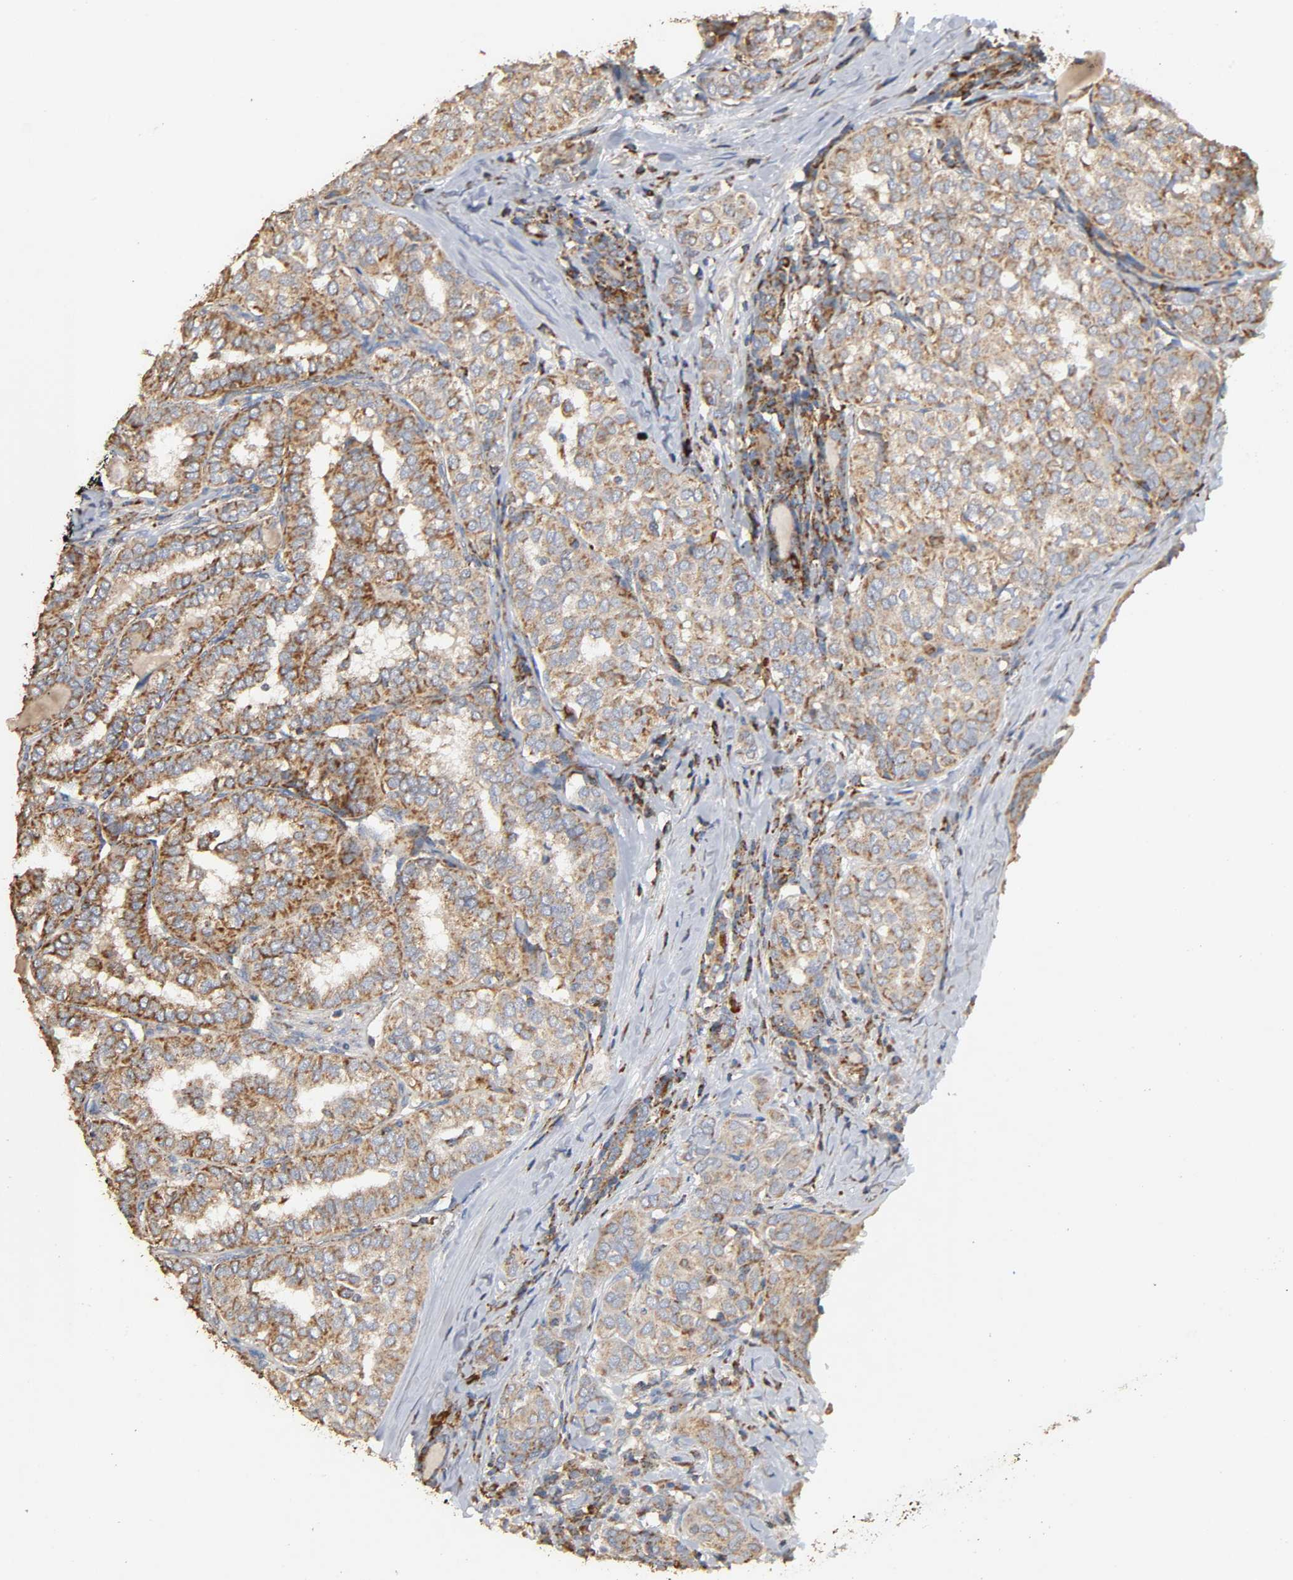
{"staining": {"intensity": "moderate", "quantity": ">75%", "location": "cytoplasmic/membranous"}, "tissue": "thyroid cancer", "cell_type": "Tumor cells", "image_type": "cancer", "snomed": [{"axis": "morphology", "description": "Papillary adenocarcinoma, NOS"}, {"axis": "topography", "description": "Thyroid gland"}], "caption": "A micrograph of thyroid cancer stained for a protein reveals moderate cytoplasmic/membranous brown staining in tumor cells.", "gene": "NDUFS3", "patient": {"sex": "female", "age": 30}}